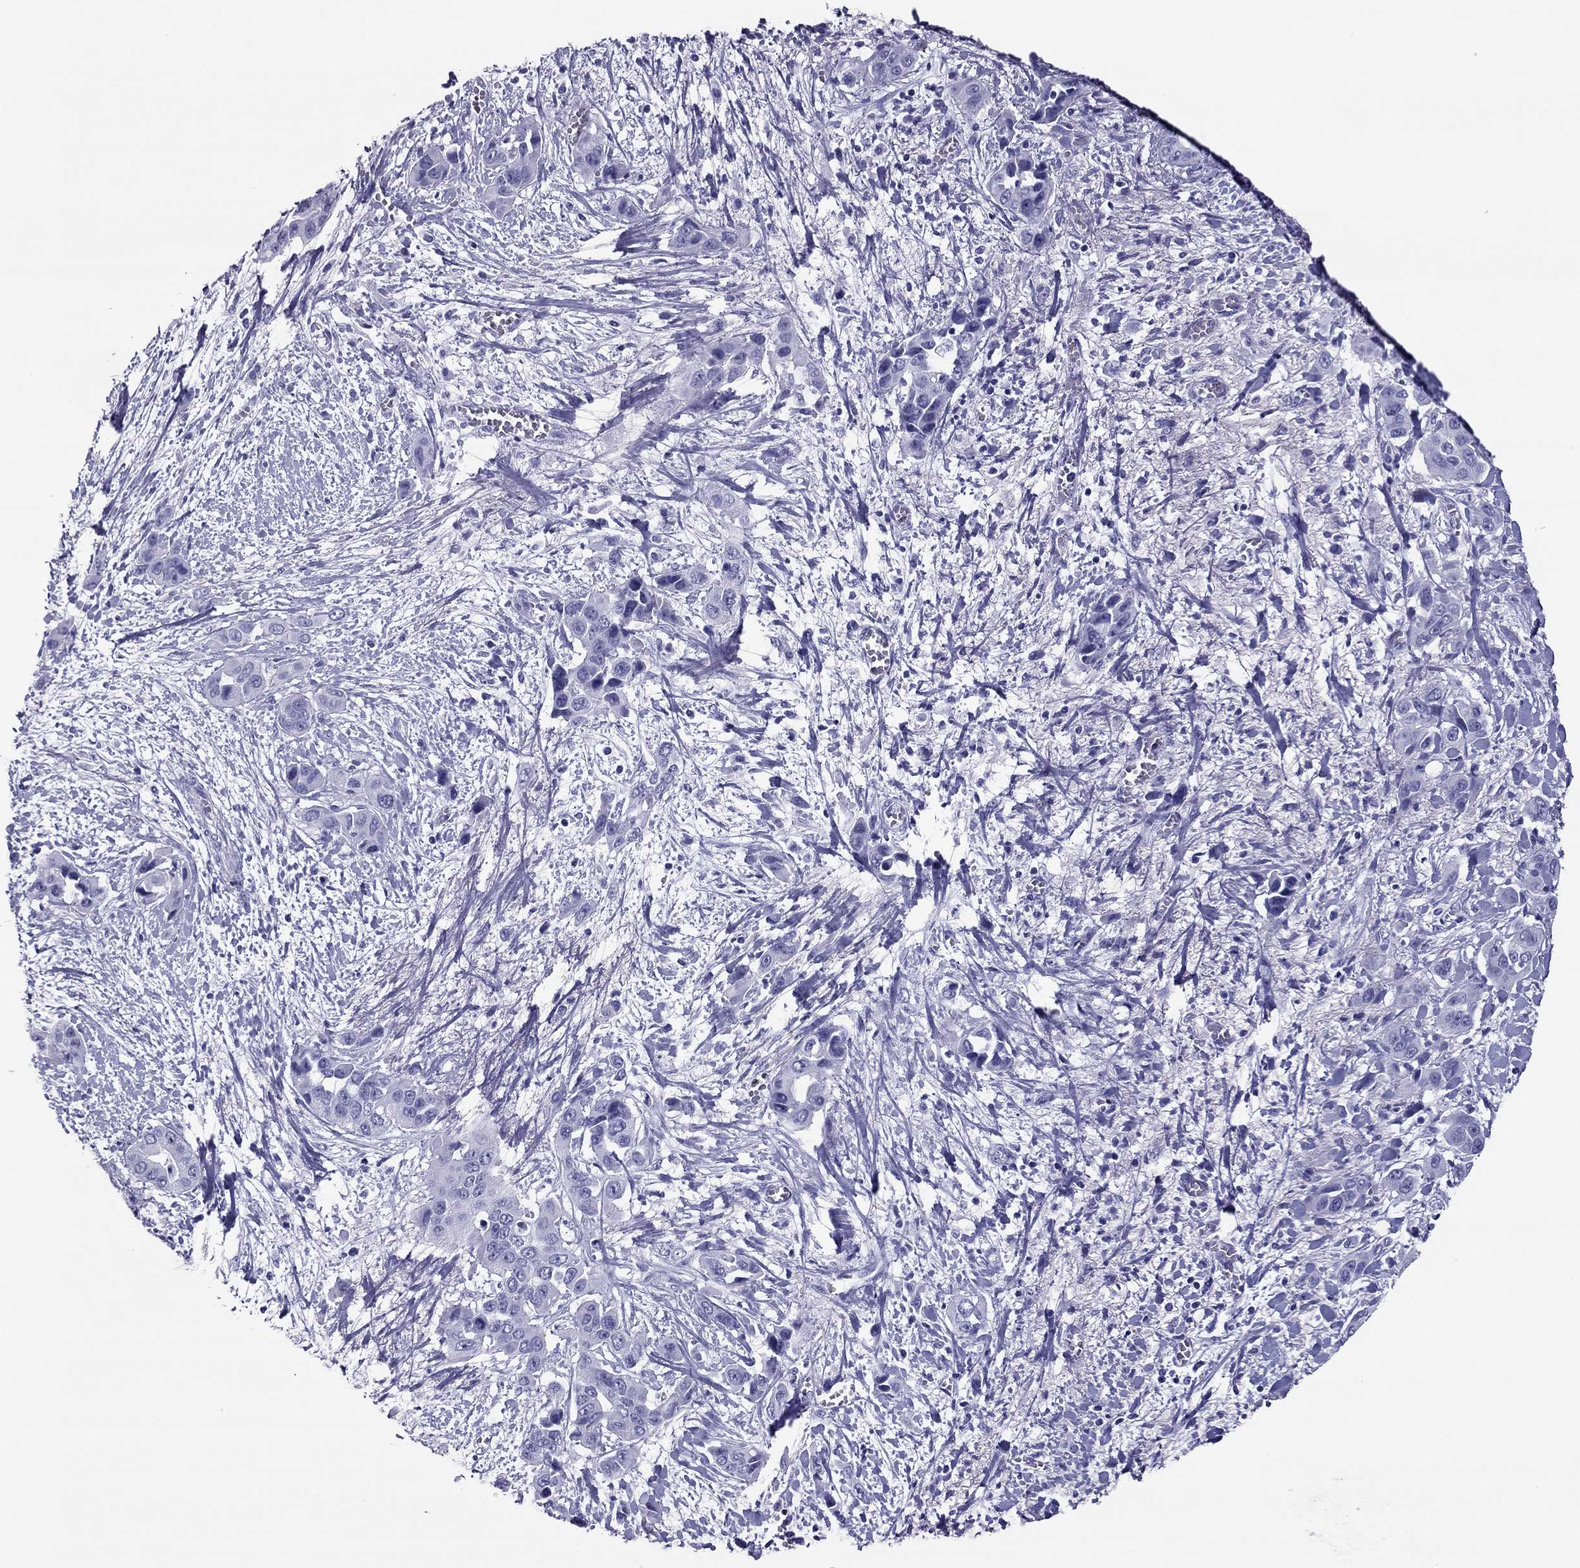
{"staining": {"intensity": "negative", "quantity": "none", "location": "none"}, "tissue": "liver cancer", "cell_type": "Tumor cells", "image_type": "cancer", "snomed": [{"axis": "morphology", "description": "Cholangiocarcinoma"}, {"axis": "topography", "description": "Liver"}], "caption": "Micrograph shows no protein staining in tumor cells of liver cholangiocarcinoma tissue.", "gene": "PDE6A", "patient": {"sex": "female", "age": 52}}